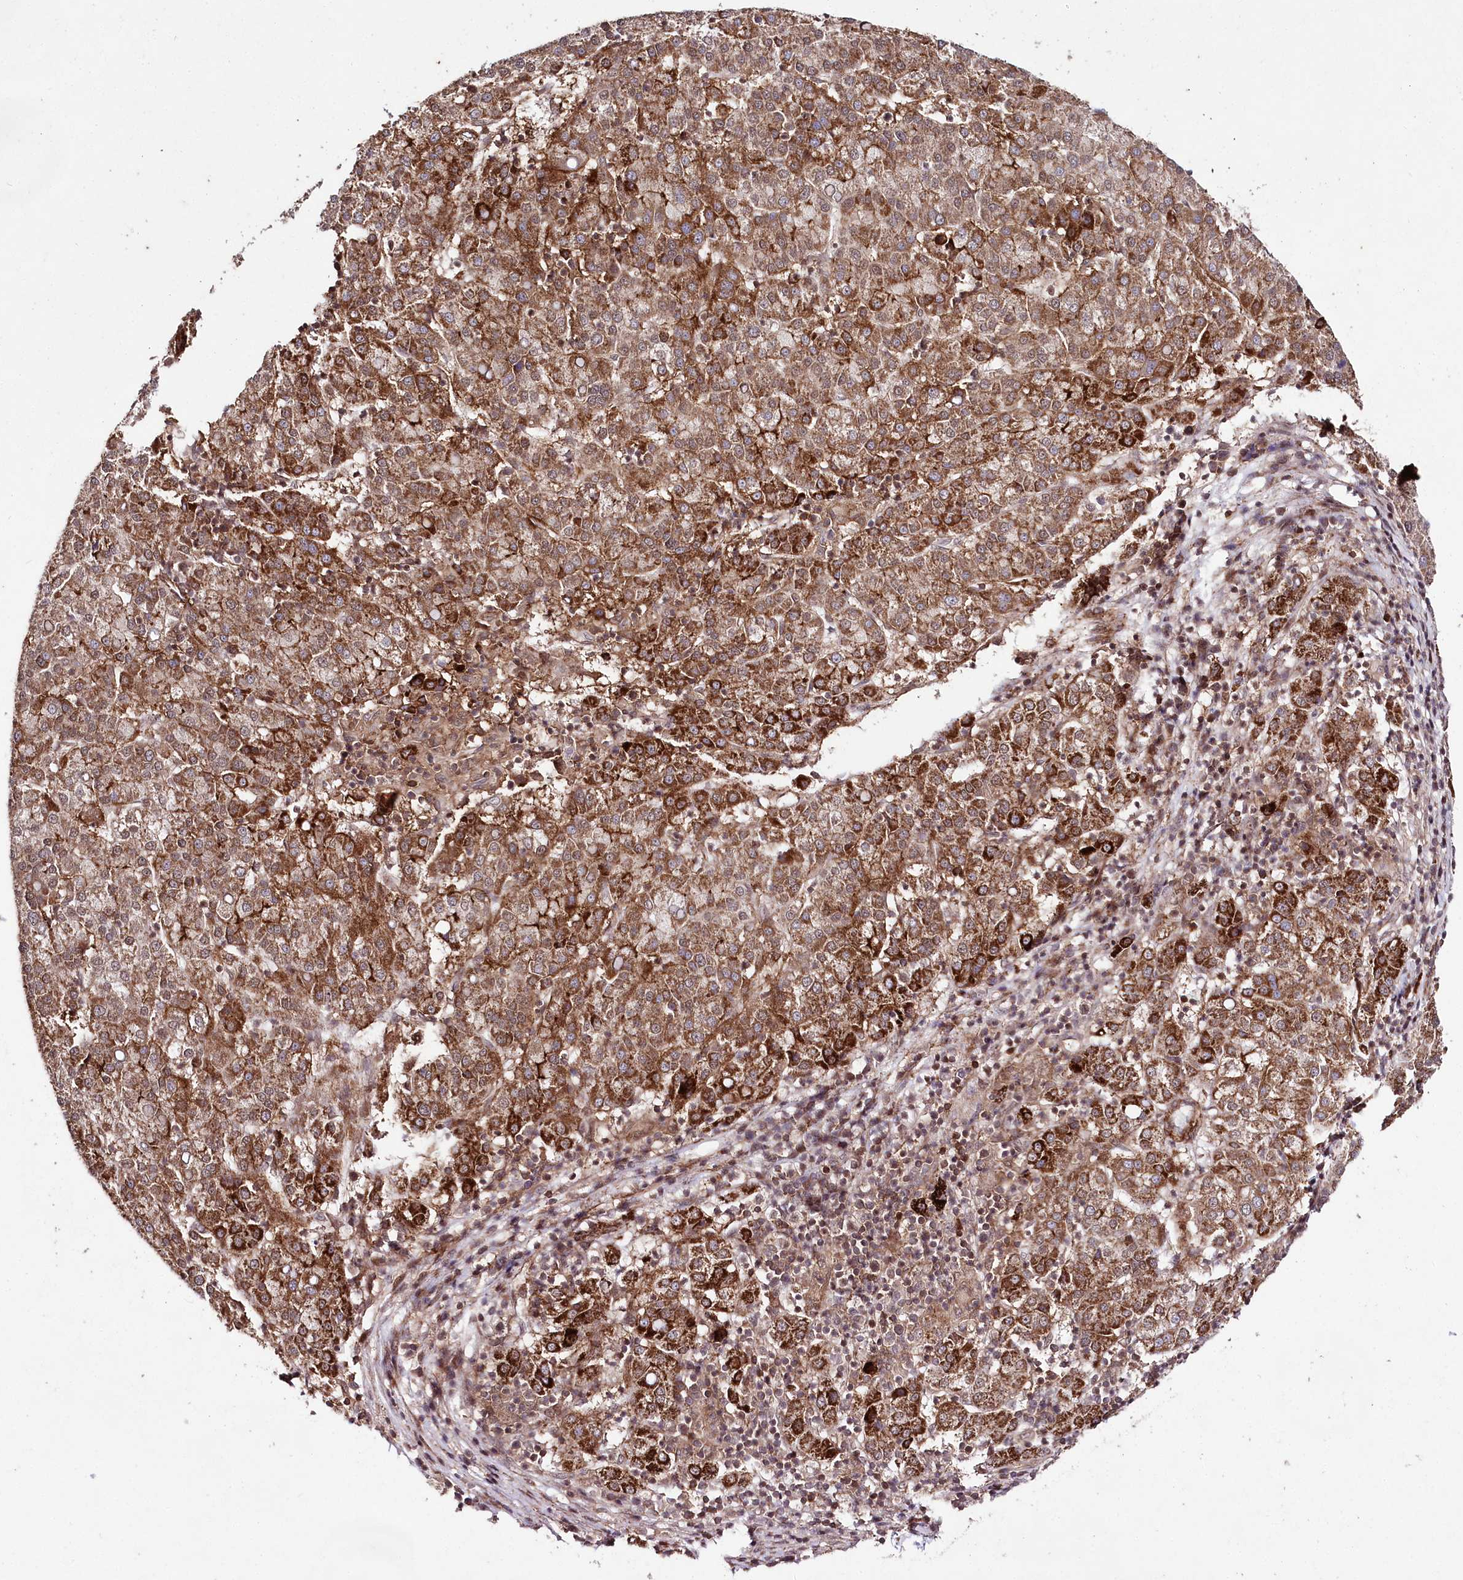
{"staining": {"intensity": "strong", "quantity": ">75%", "location": "cytoplasmic/membranous"}, "tissue": "liver cancer", "cell_type": "Tumor cells", "image_type": "cancer", "snomed": [{"axis": "morphology", "description": "Carcinoma, Hepatocellular, NOS"}, {"axis": "topography", "description": "Liver"}], "caption": "High-power microscopy captured an immunohistochemistry histopathology image of liver cancer (hepatocellular carcinoma), revealing strong cytoplasmic/membranous staining in about >75% of tumor cells.", "gene": "PHLDB1", "patient": {"sex": "female", "age": 58}}